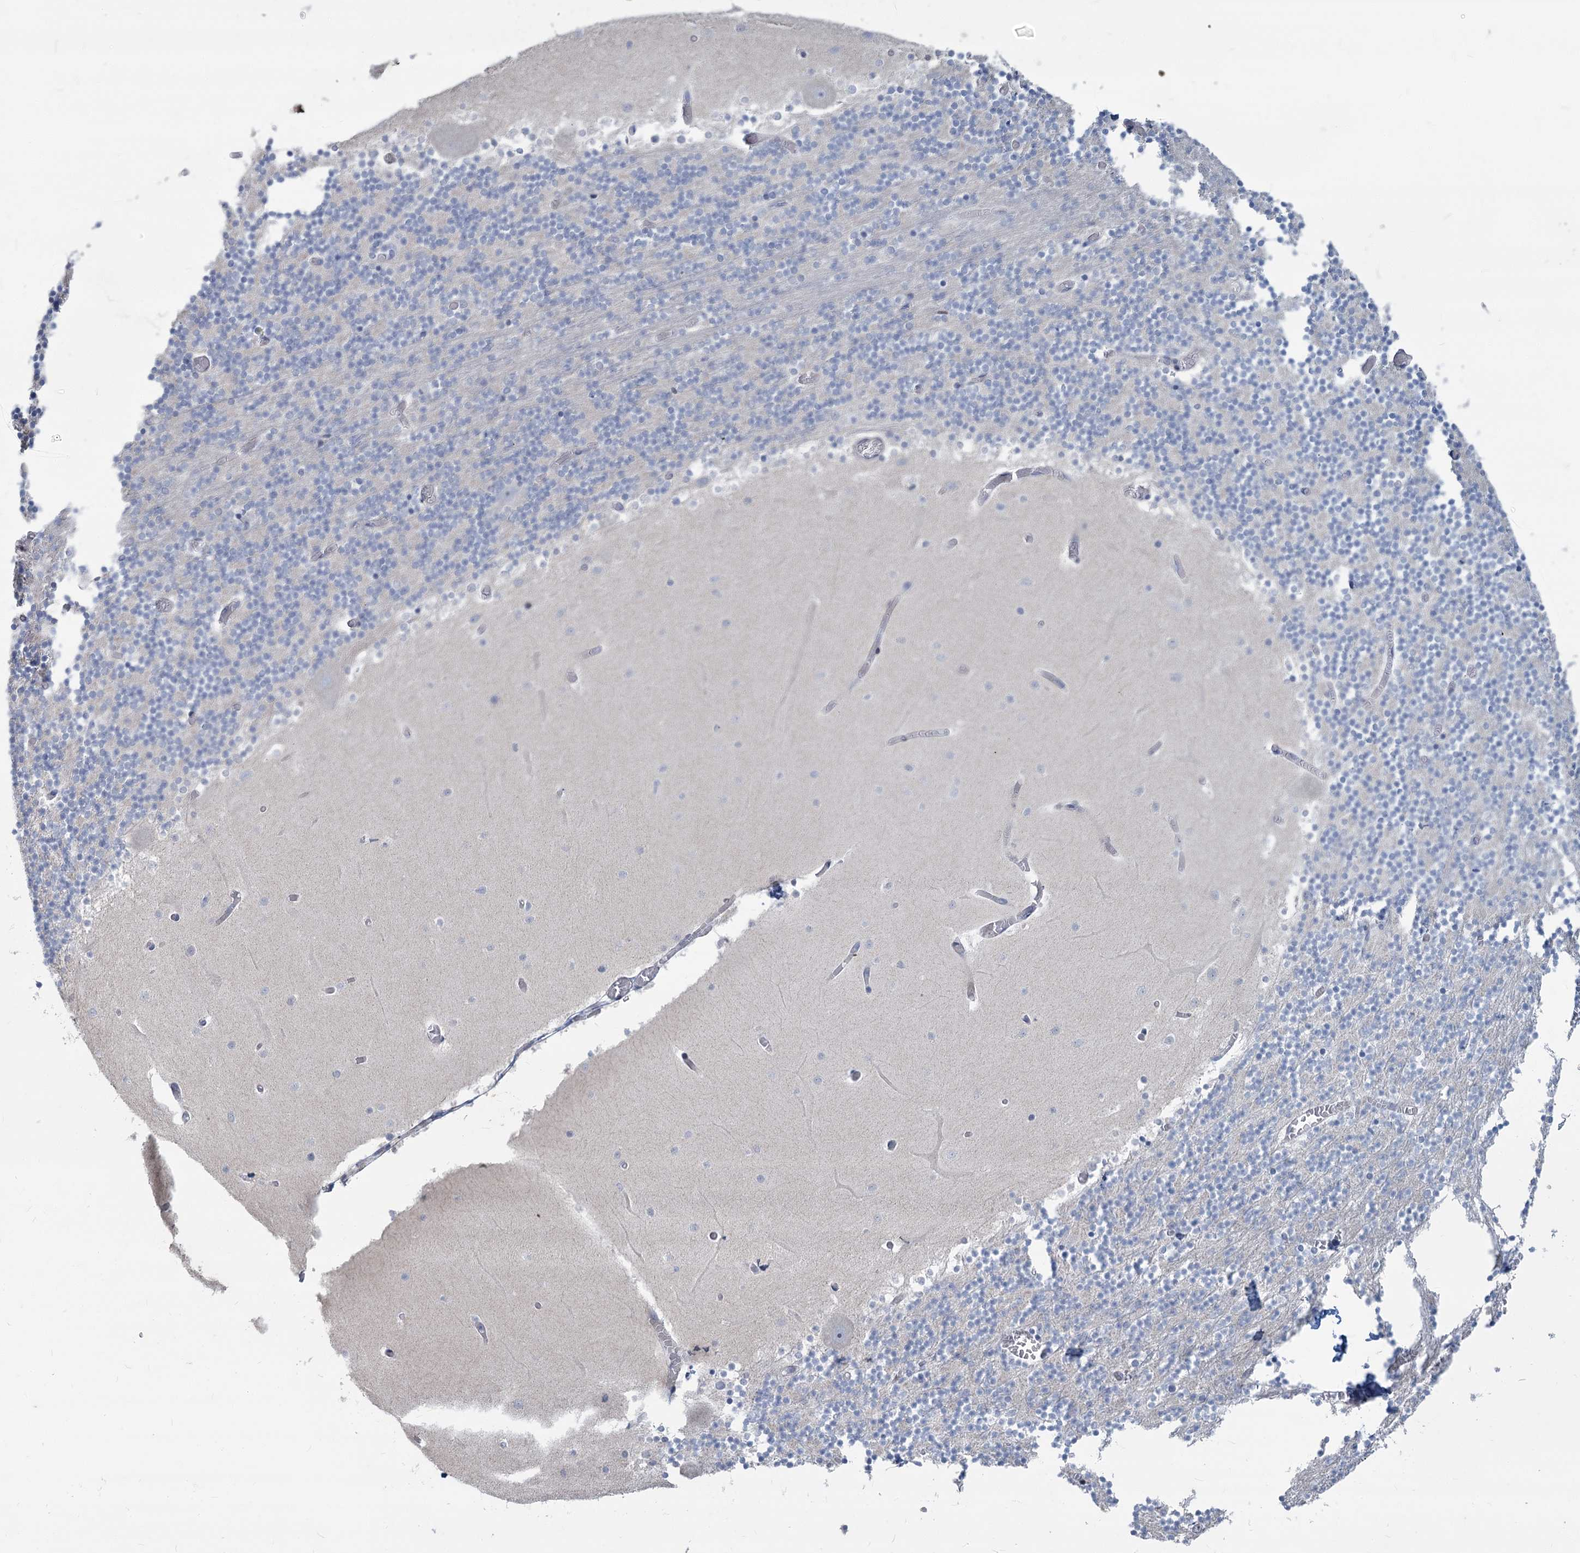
{"staining": {"intensity": "negative", "quantity": "none", "location": "none"}, "tissue": "cerebellum", "cell_type": "Cells in granular layer", "image_type": "normal", "snomed": [{"axis": "morphology", "description": "Normal tissue, NOS"}, {"axis": "topography", "description": "Cerebellum"}], "caption": "High power microscopy micrograph of an immunohistochemistry (IHC) micrograph of benign cerebellum, revealing no significant expression in cells in granular layer.", "gene": "ABITRAM", "patient": {"sex": "female", "age": 28}}